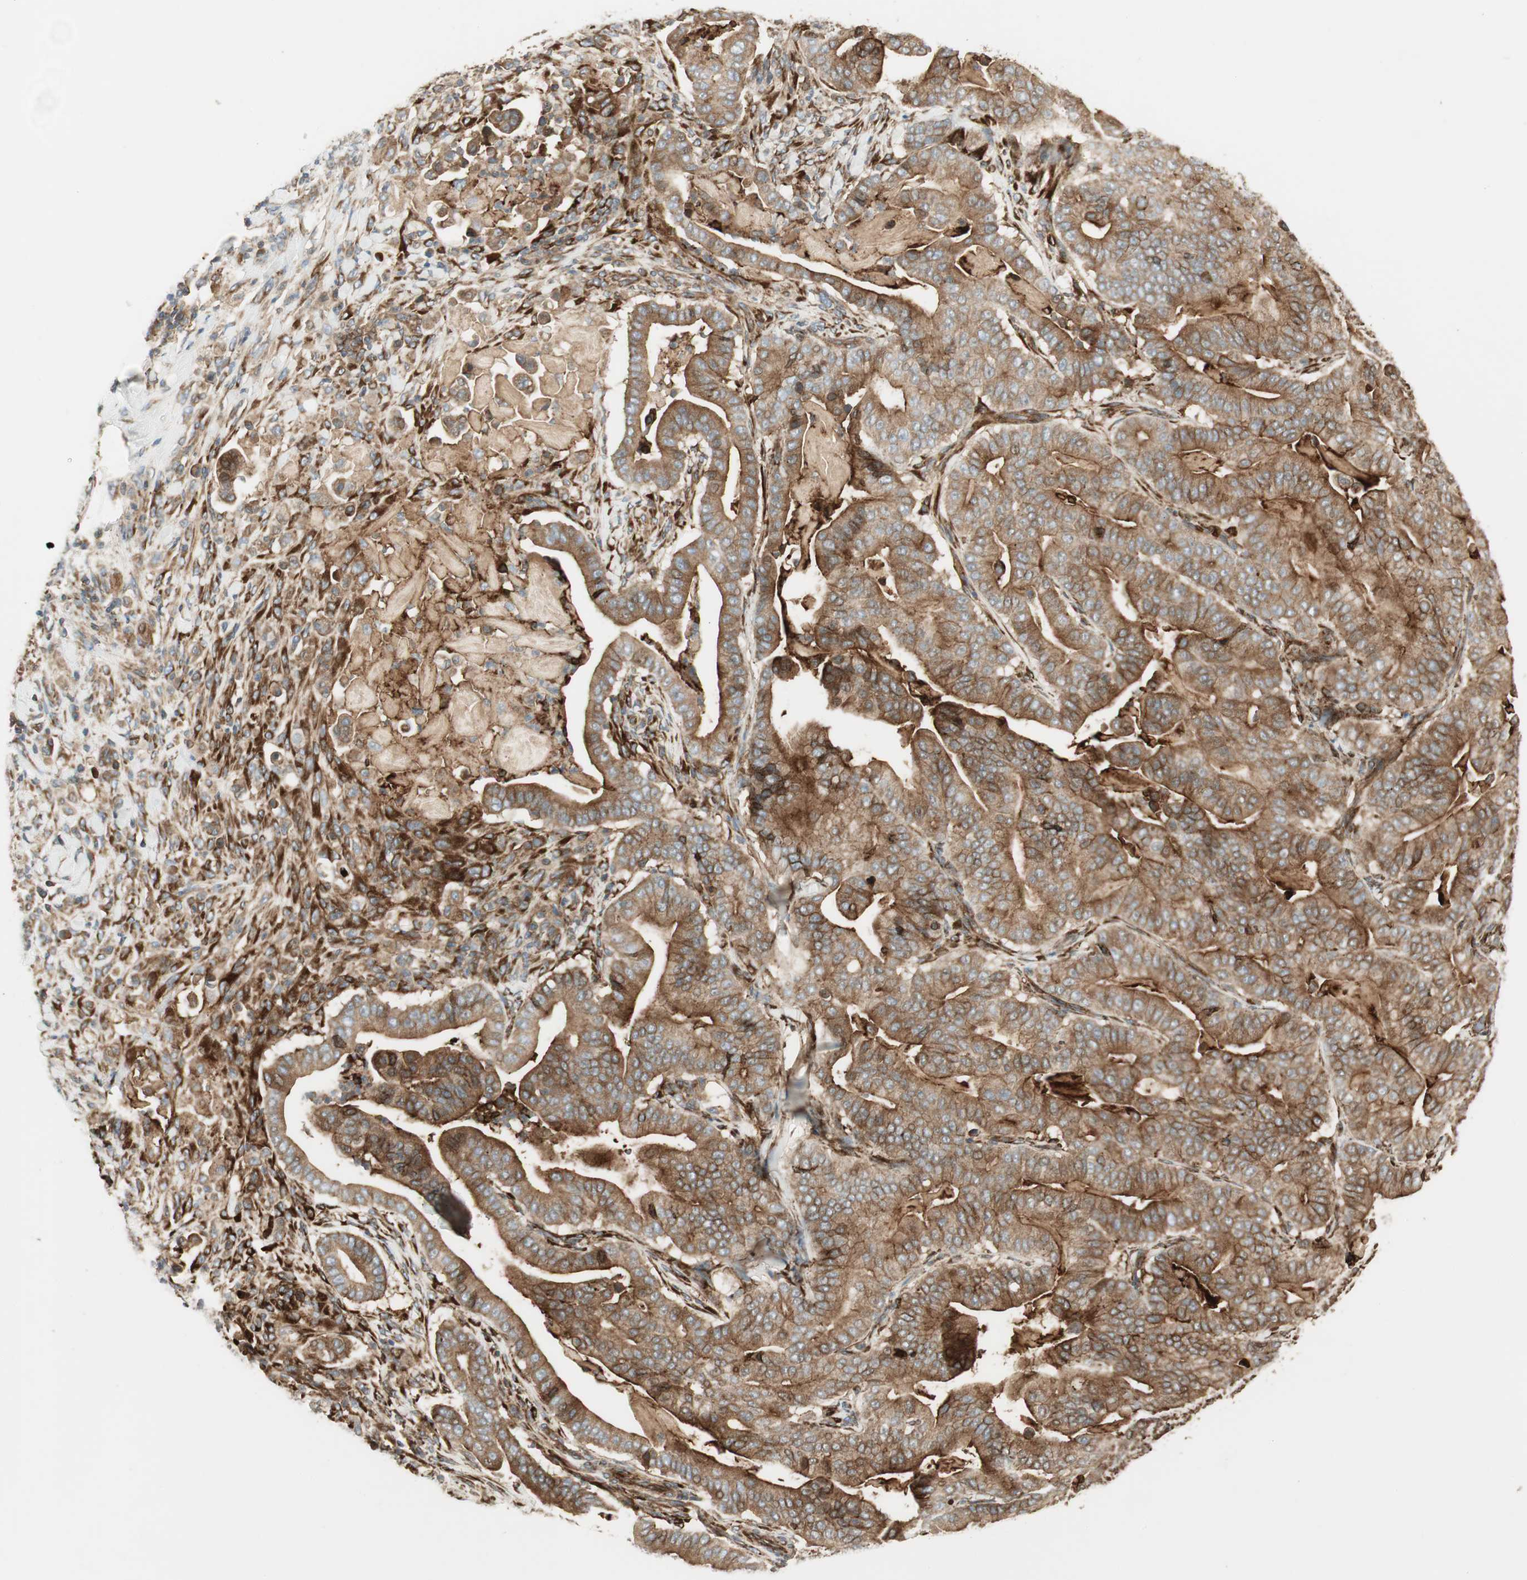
{"staining": {"intensity": "moderate", "quantity": ">75%", "location": "cytoplasmic/membranous"}, "tissue": "pancreatic cancer", "cell_type": "Tumor cells", "image_type": "cancer", "snomed": [{"axis": "morphology", "description": "Adenocarcinoma, NOS"}, {"axis": "topography", "description": "Pancreas"}], "caption": "Tumor cells show medium levels of moderate cytoplasmic/membranous expression in approximately >75% of cells in human pancreatic adenocarcinoma.", "gene": "PRKG1", "patient": {"sex": "male", "age": 63}}